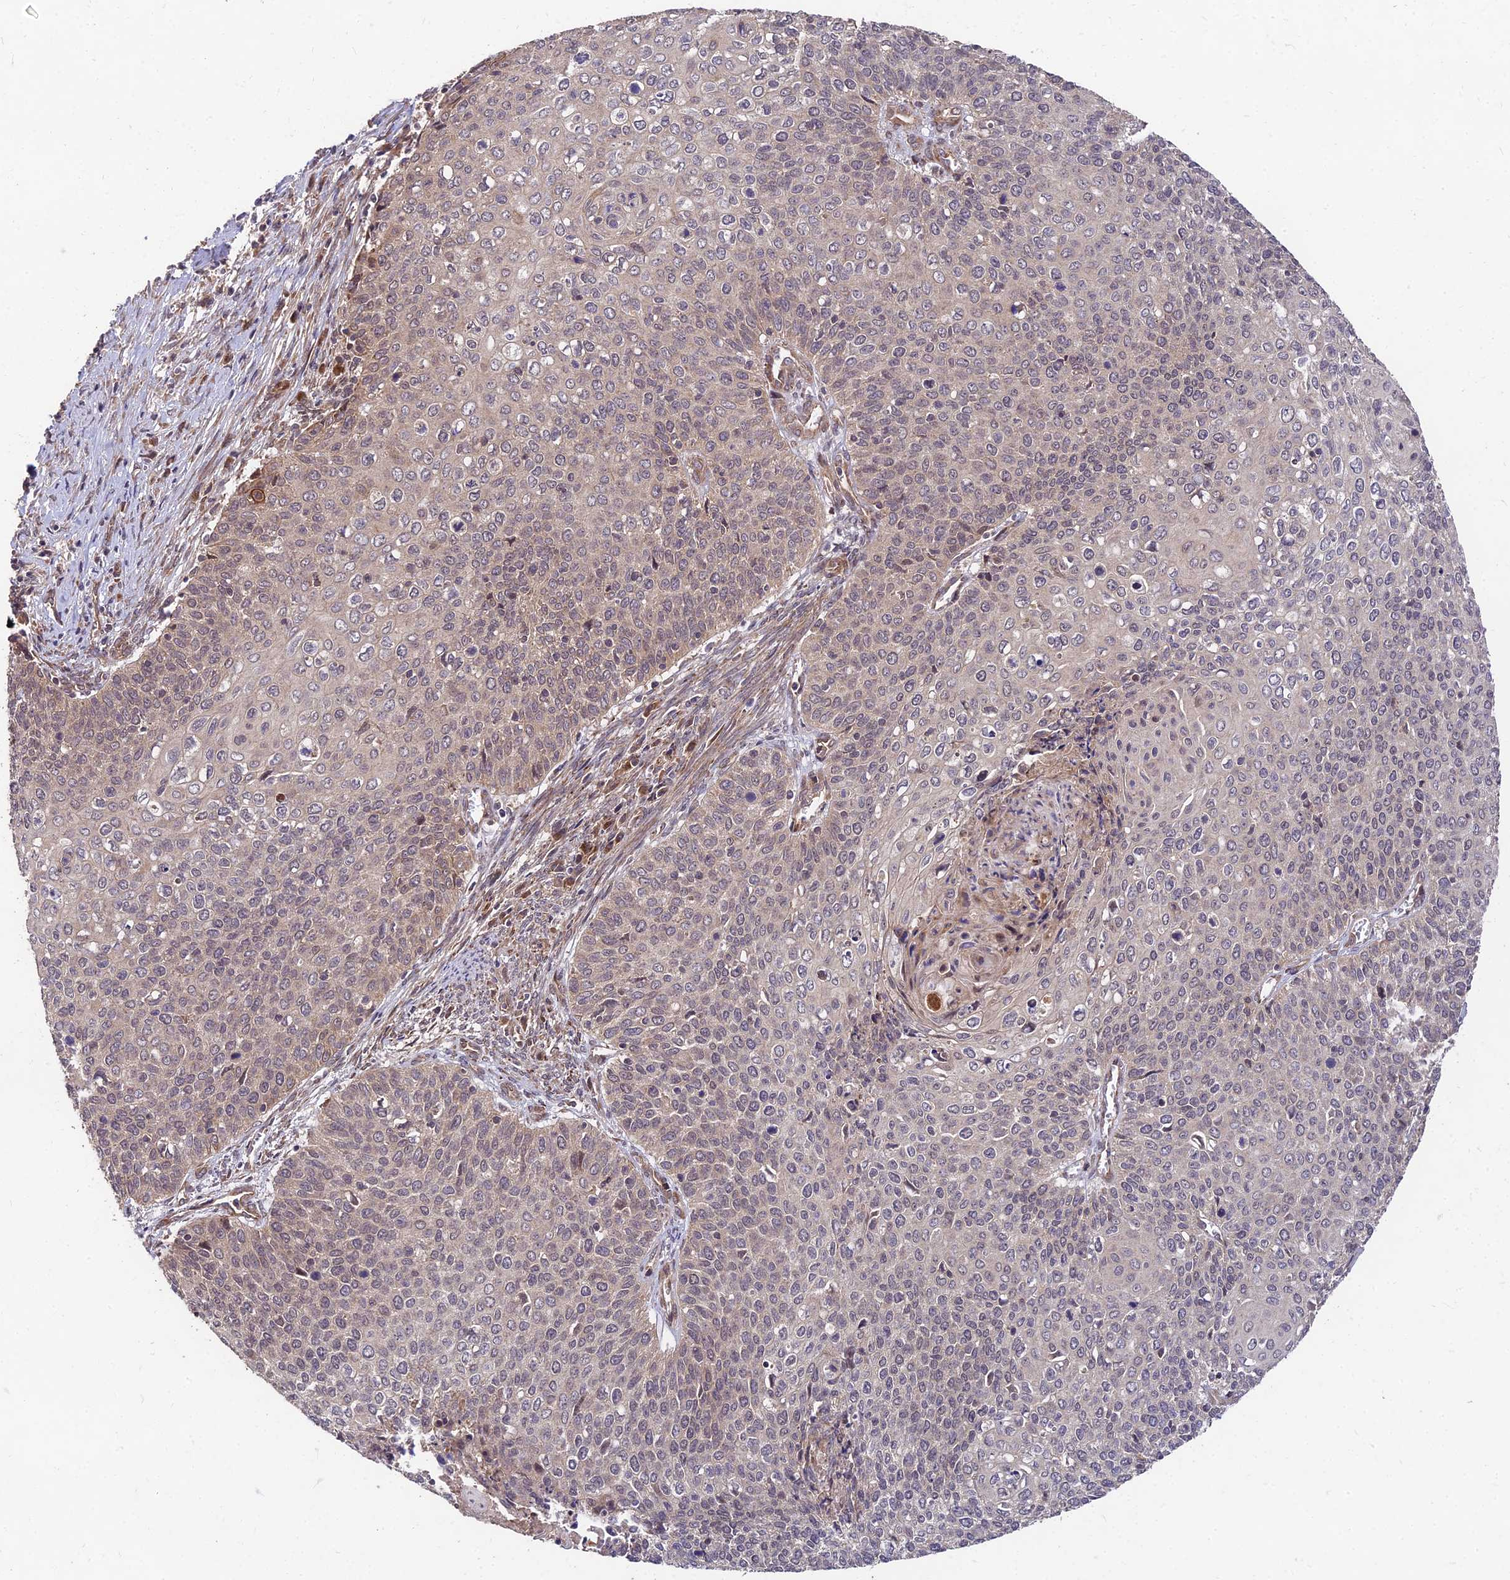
{"staining": {"intensity": "weak", "quantity": "25%-75%", "location": "cytoplasmic/membranous,nuclear"}, "tissue": "cervical cancer", "cell_type": "Tumor cells", "image_type": "cancer", "snomed": [{"axis": "morphology", "description": "Squamous cell carcinoma, NOS"}, {"axis": "topography", "description": "Cervix"}], "caption": "There is low levels of weak cytoplasmic/membranous and nuclear staining in tumor cells of cervical squamous cell carcinoma, as demonstrated by immunohistochemical staining (brown color).", "gene": "MKKS", "patient": {"sex": "female", "age": 39}}